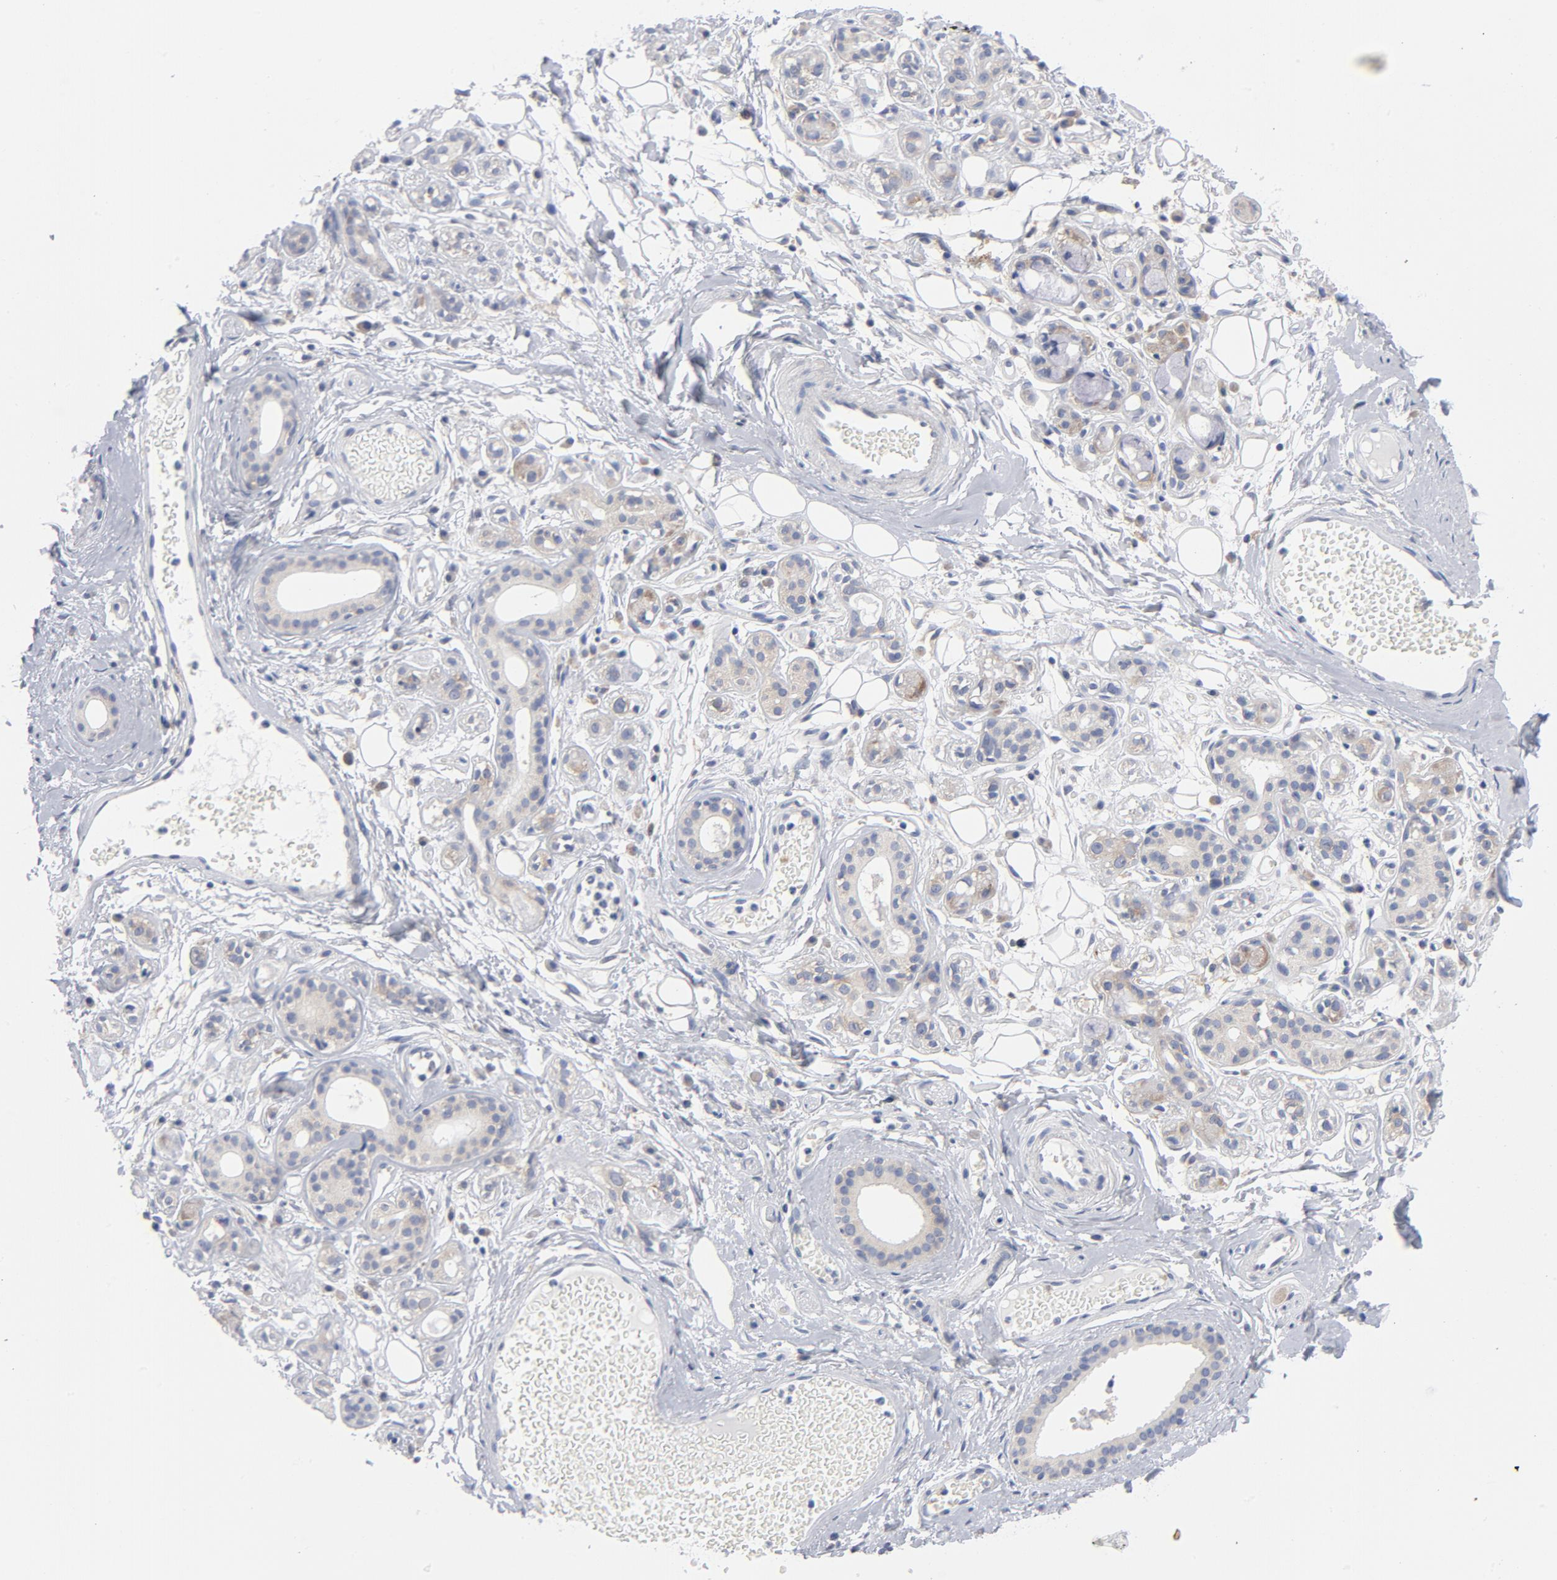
{"staining": {"intensity": "moderate", "quantity": "25%-75%", "location": "cytoplasmic/membranous"}, "tissue": "salivary gland", "cell_type": "Glandular cells", "image_type": "normal", "snomed": [{"axis": "morphology", "description": "Normal tissue, NOS"}, {"axis": "topography", "description": "Salivary gland"}], "caption": "Moderate cytoplasmic/membranous expression is seen in about 25%-75% of glandular cells in normal salivary gland.", "gene": "CD86", "patient": {"sex": "male", "age": 54}}